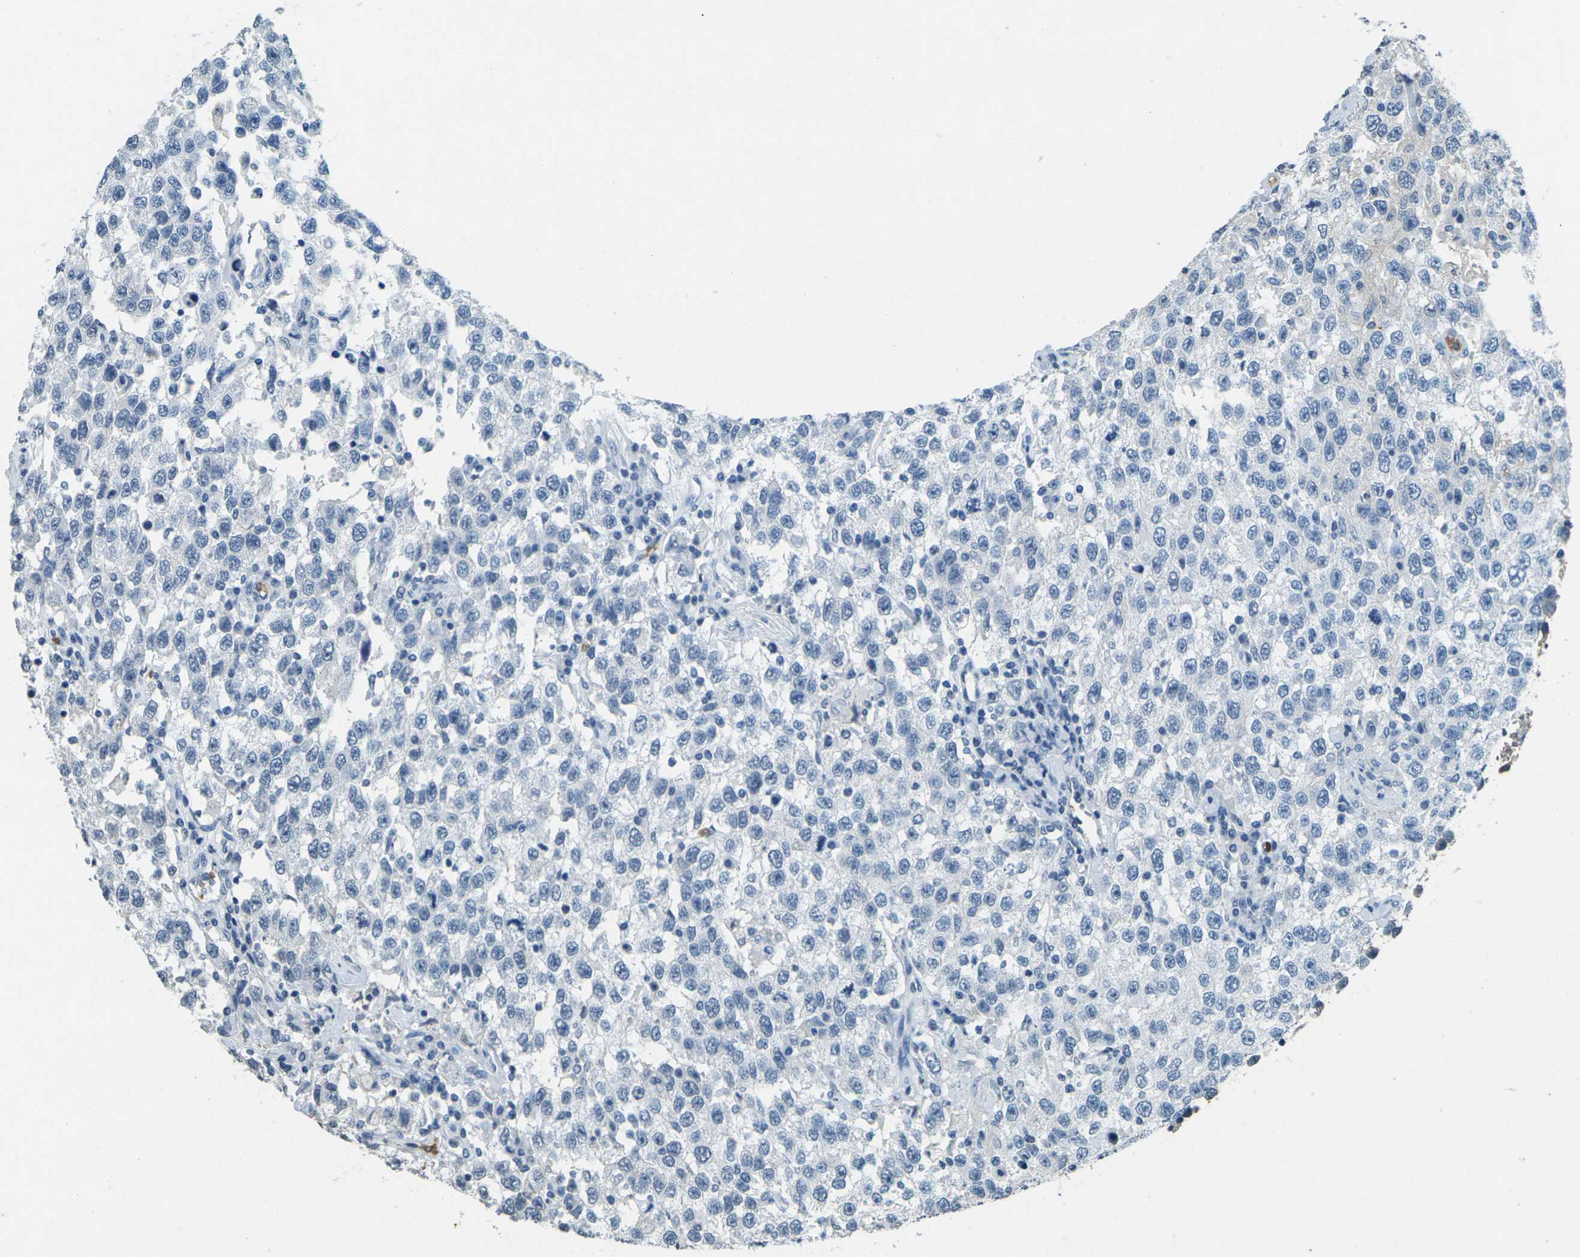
{"staining": {"intensity": "negative", "quantity": "none", "location": "none"}, "tissue": "testis cancer", "cell_type": "Tumor cells", "image_type": "cancer", "snomed": [{"axis": "morphology", "description": "Seminoma, NOS"}, {"axis": "topography", "description": "Testis"}], "caption": "A photomicrograph of testis cancer stained for a protein shows no brown staining in tumor cells. Nuclei are stained in blue.", "gene": "HBB", "patient": {"sex": "male", "age": 41}}